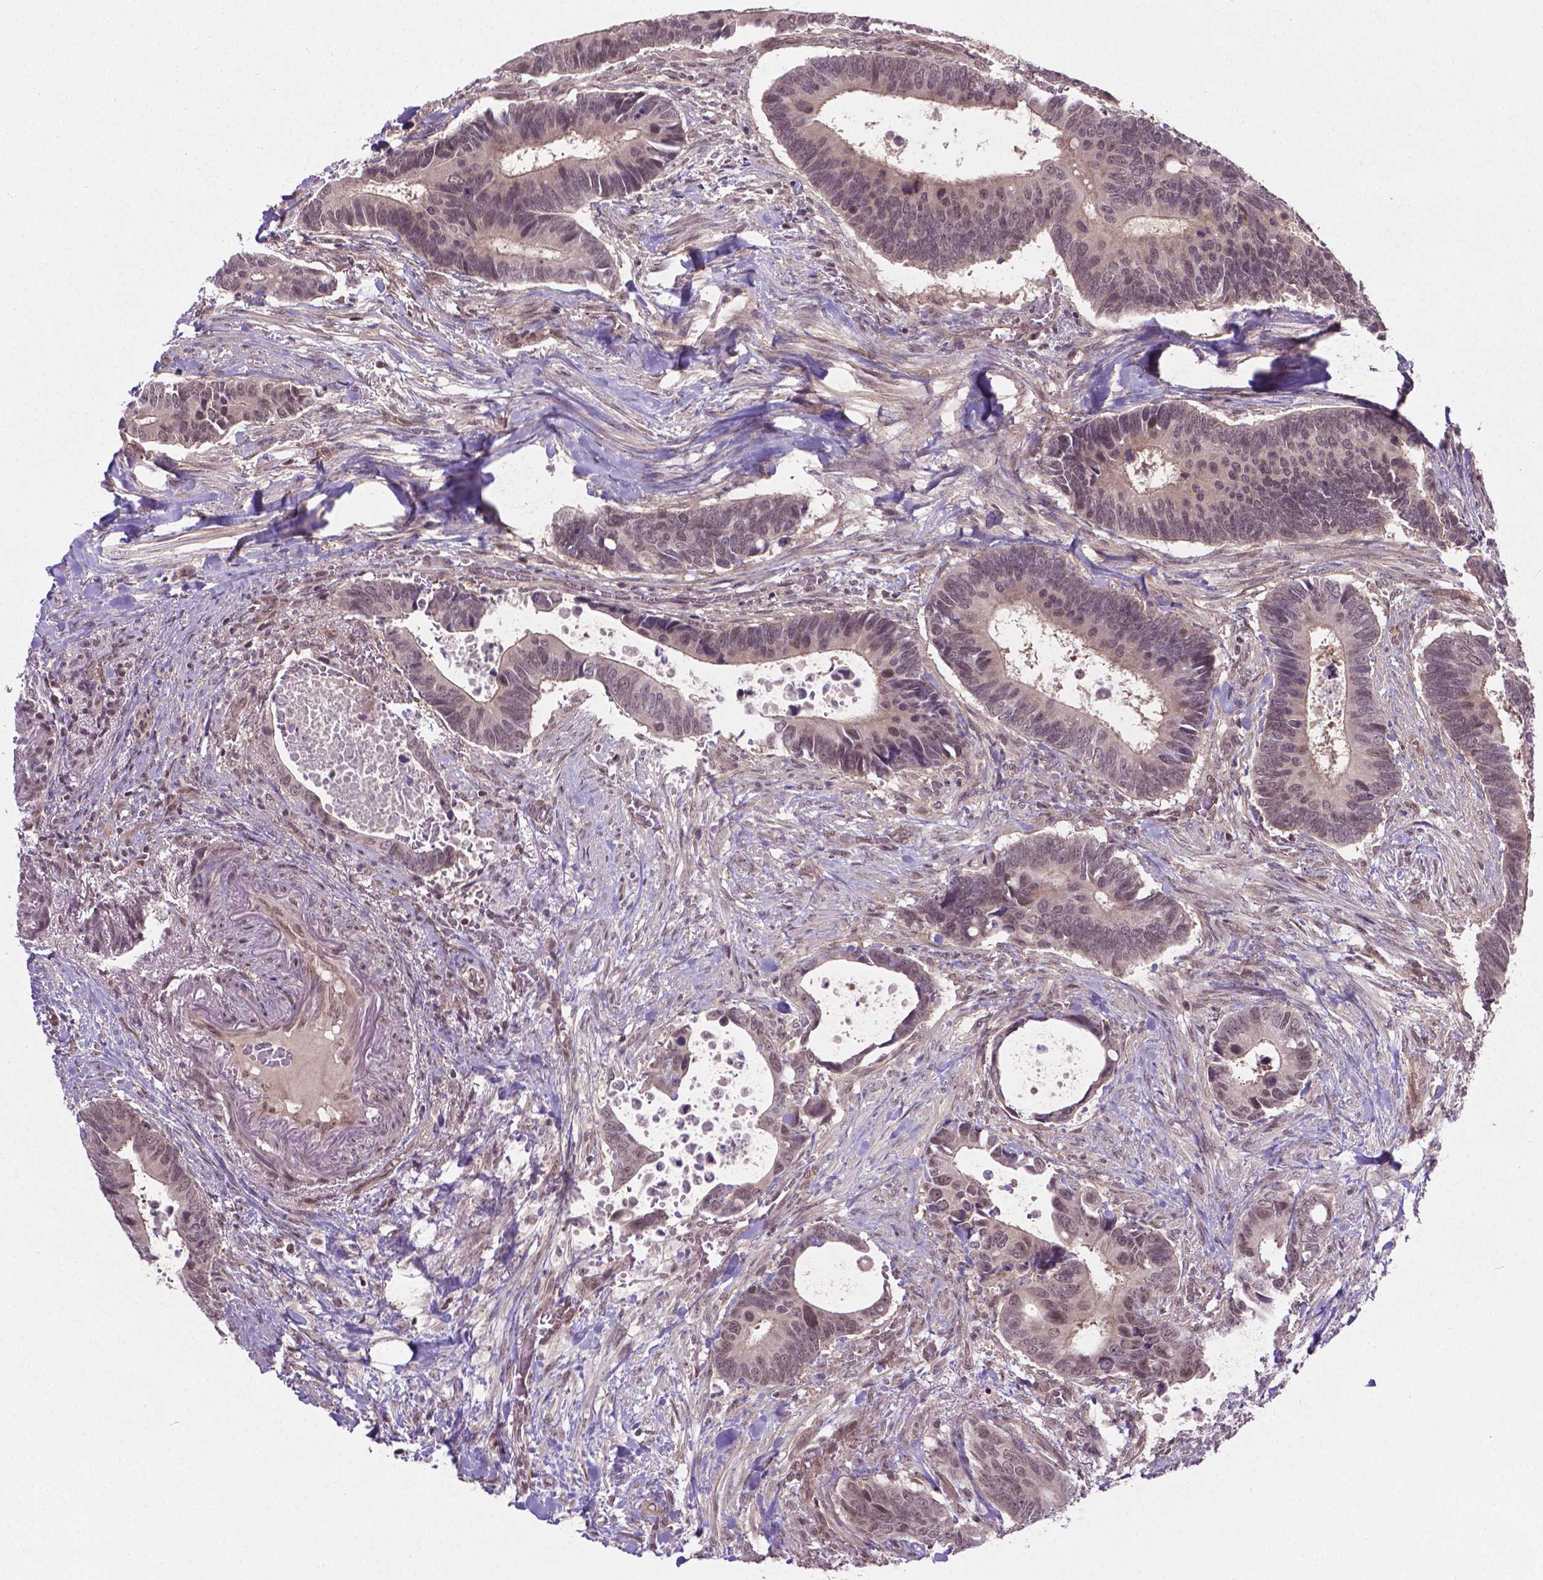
{"staining": {"intensity": "moderate", "quantity": "25%-75%", "location": "cytoplasmic/membranous,nuclear"}, "tissue": "colorectal cancer", "cell_type": "Tumor cells", "image_type": "cancer", "snomed": [{"axis": "morphology", "description": "Adenocarcinoma, NOS"}, {"axis": "topography", "description": "Colon"}], "caption": "Brown immunohistochemical staining in human colorectal cancer exhibits moderate cytoplasmic/membranous and nuclear staining in approximately 25%-75% of tumor cells. (Brightfield microscopy of DAB IHC at high magnification).", "gene": "ANKRD54", "patient": {"sex": "male", "age": 49}}